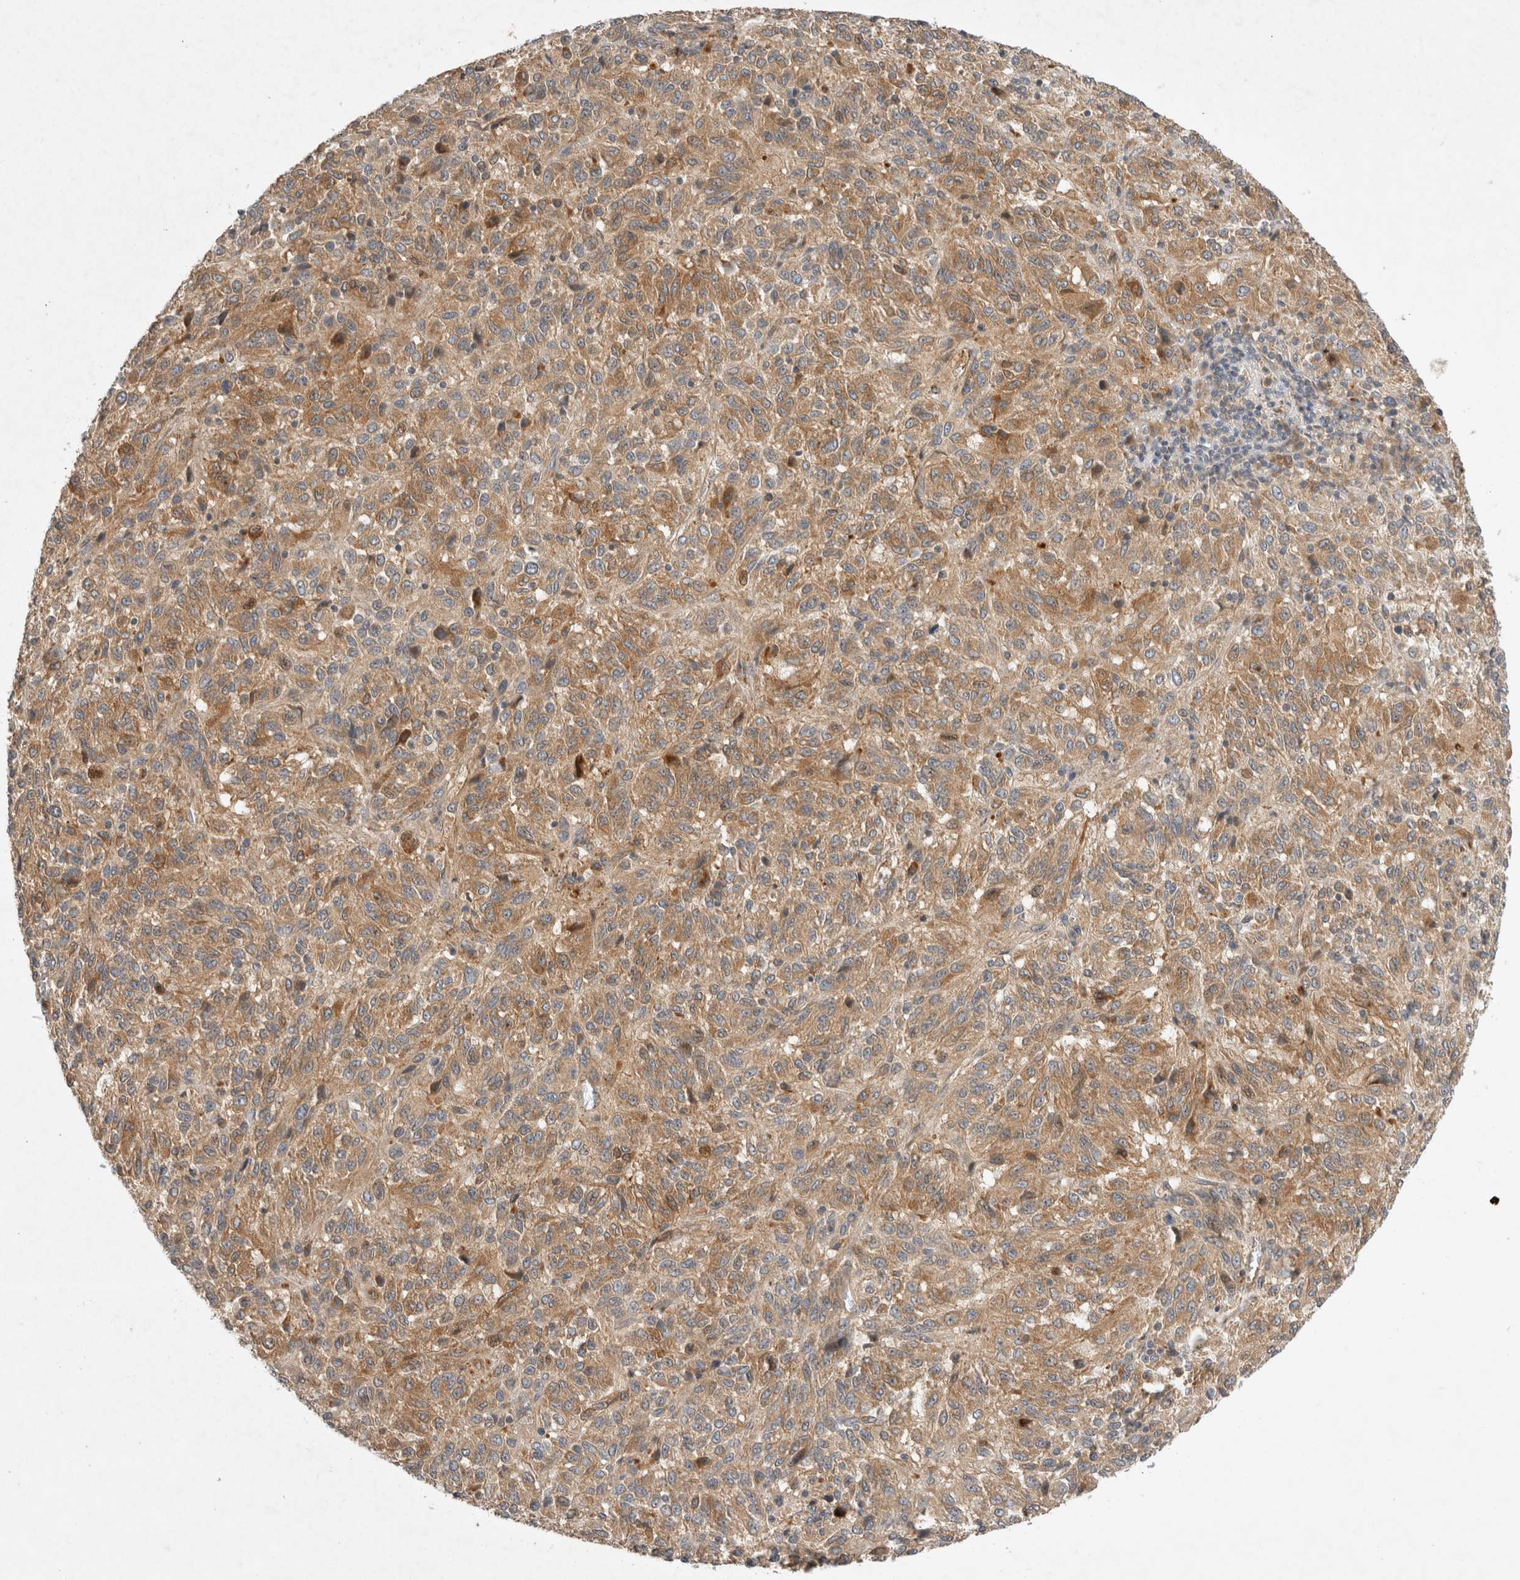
{"staining": {"intensity": "moderate", "quantity": "25%-75%", "location": "cytoplasmic/membranous"}, "tissue": "melanoma", "cell_type": "Tumor cells", "image_type": "cancer", "snomed": [{"axis": "morphology", "description": "Malignant melanoma, Metastatic site"}, {"axis": "topography", "description": "Lung"}], "caption": "This image exhibits immunohistochemistry staining of human melanoma, with medium moderate cytoplasmic/membranous positivity in about 25%-75% of tumor cells.", "gene": "ARMC9", "patient": {"sex": "male", "age": 64}}